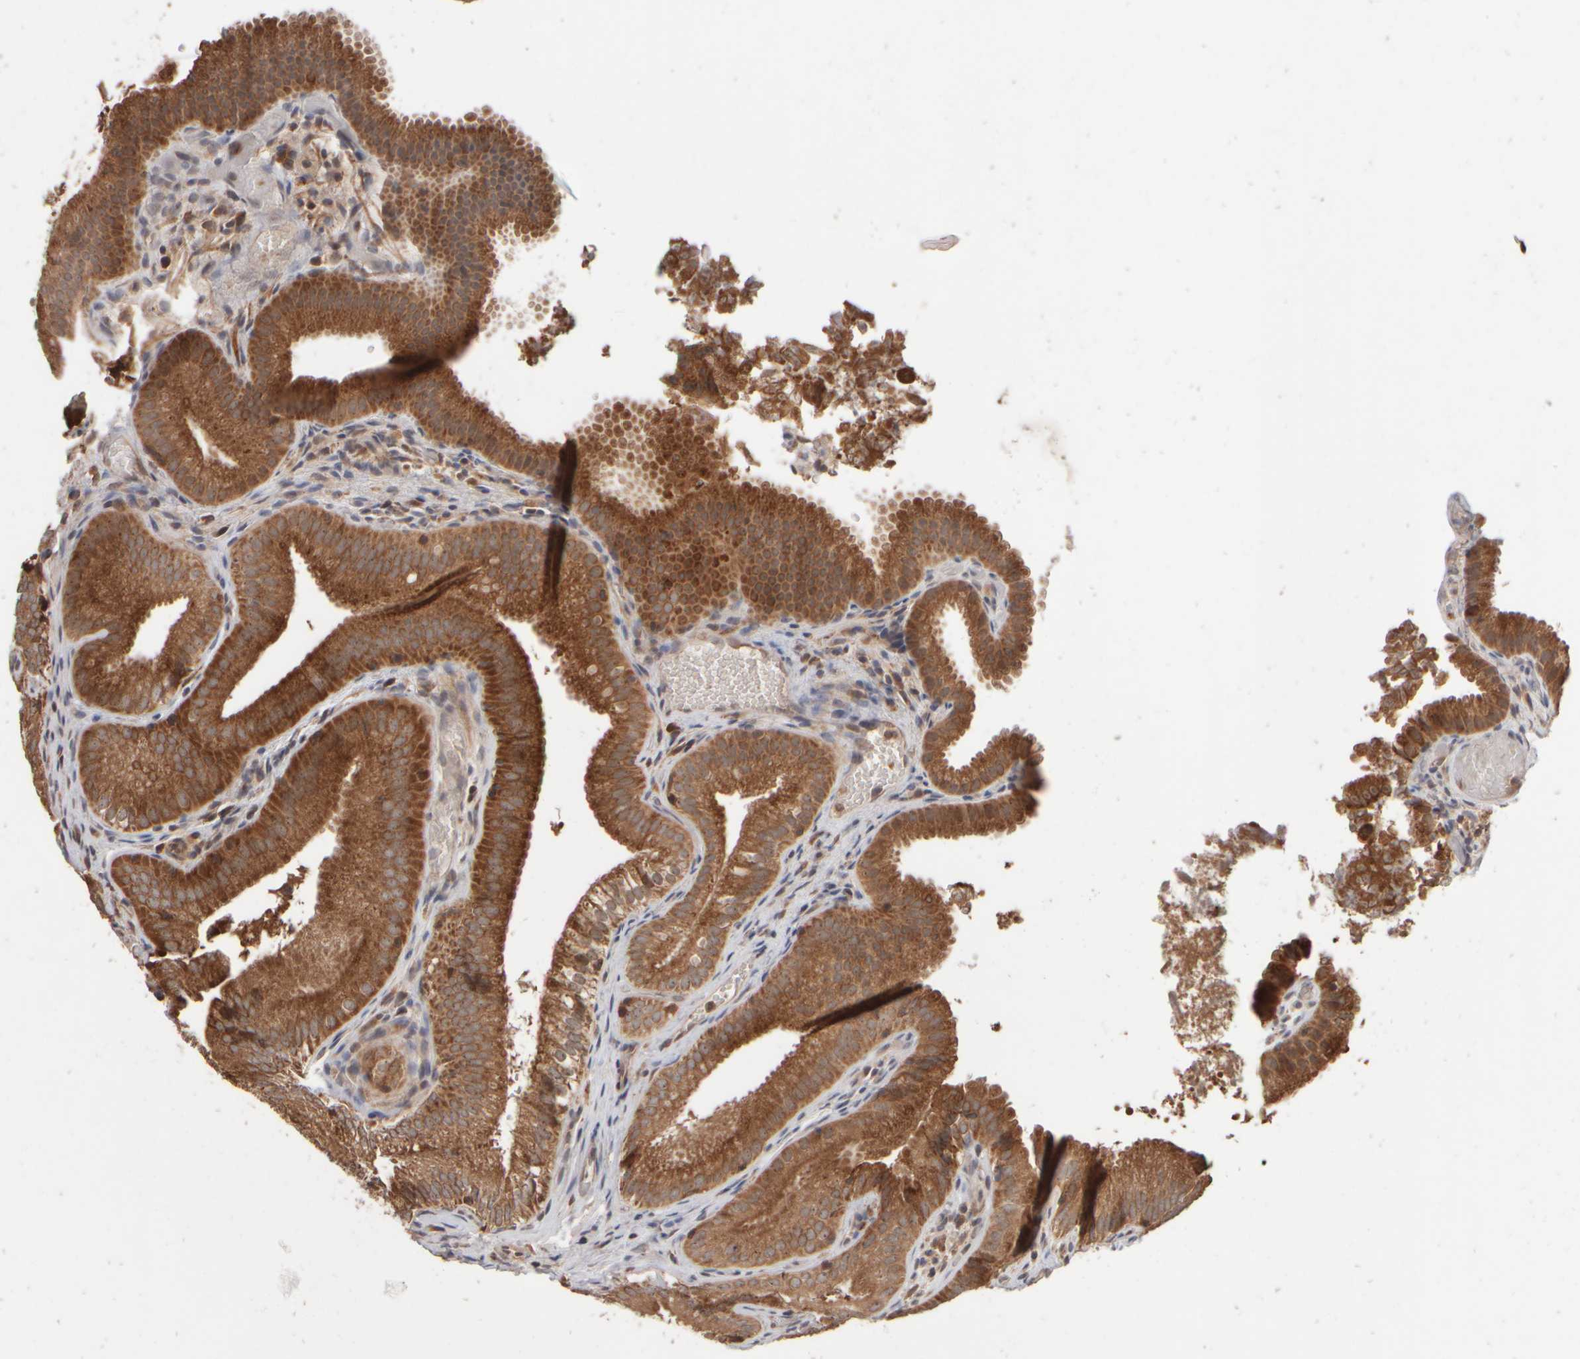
{"staining": {"intensity": "strong", "quantity": ">75%", "location": "cytoplasmic/membranous"}, "tissue": "gallbladder", "cell_type": "Glandular cells", "image_type": "normal", "snomed": [{"axis": "morphology", "description": "Normal tissue, NOS"}, {"axis": "topography", "description": "Gallbladder"}], "caption": "This photomicrograph demonstrates immunohistochemistry staining of benign human gallbladder, with high strong cytoplasmic/membranous expression in about >75% of glandular cells.", "gene": "ABHD11", "patient": {"sex": "female", "age": 30}}